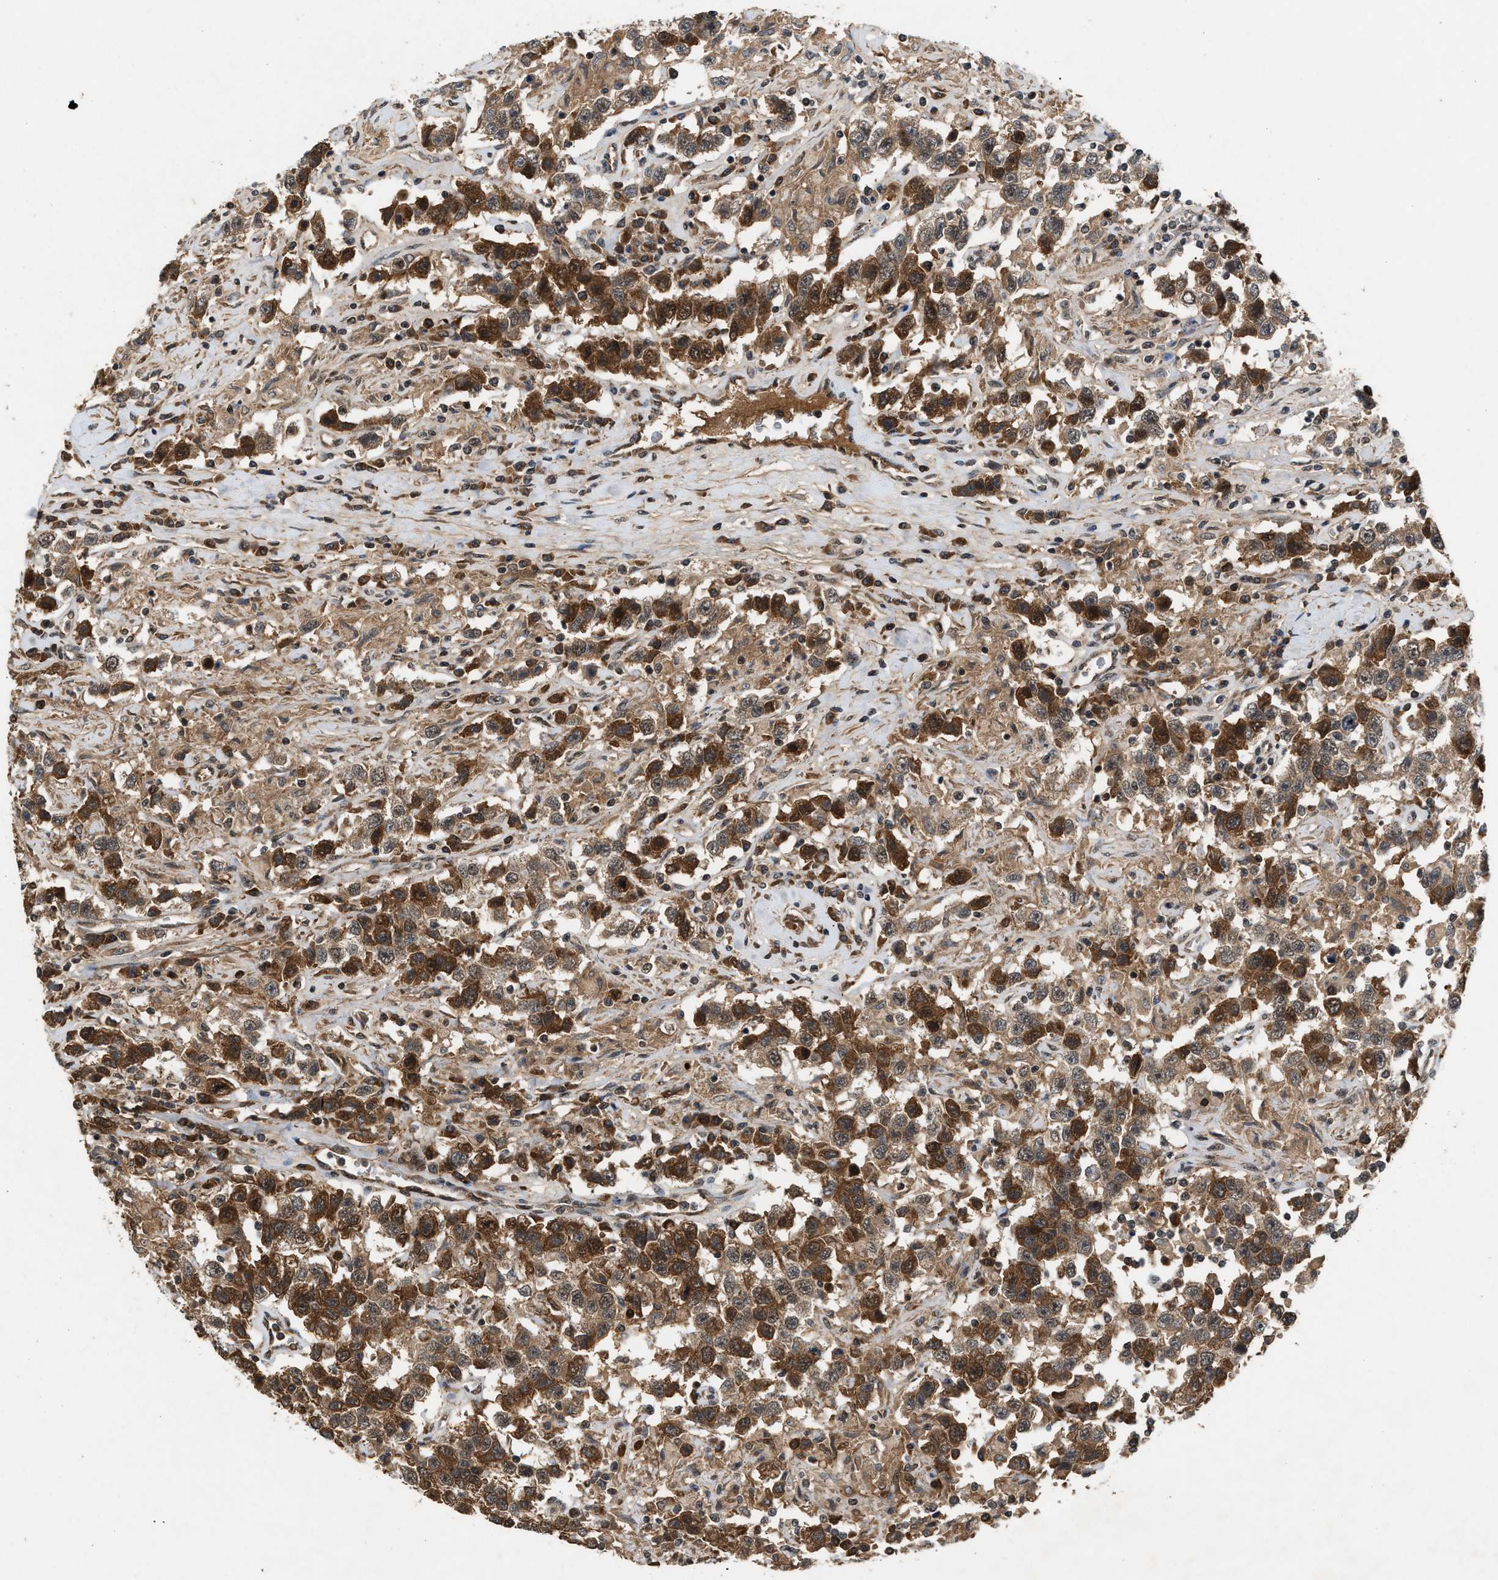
{"staining": {"intensity": "moderate", "quantity": ">75%", "location": "cytoplasmic/membranous,nuclear"}, "tissue": "testis cancer", "cell_type": "Tumor cells", "image_type": "cancer", "snomed": [{"axis": "morphology", "description": "Seminoma, NOS"}, {"axis": "topography", "description": "Testis"}], "caption": "Approximately >75% of tumor cells in human seminoma (testis) display moderate cytoplasmic/membranous and nuclear protein staining as visualized by brown immunohistochemical staining.", "gene": "RUSC2", "patient": {"sex": "male", "age": 41}}